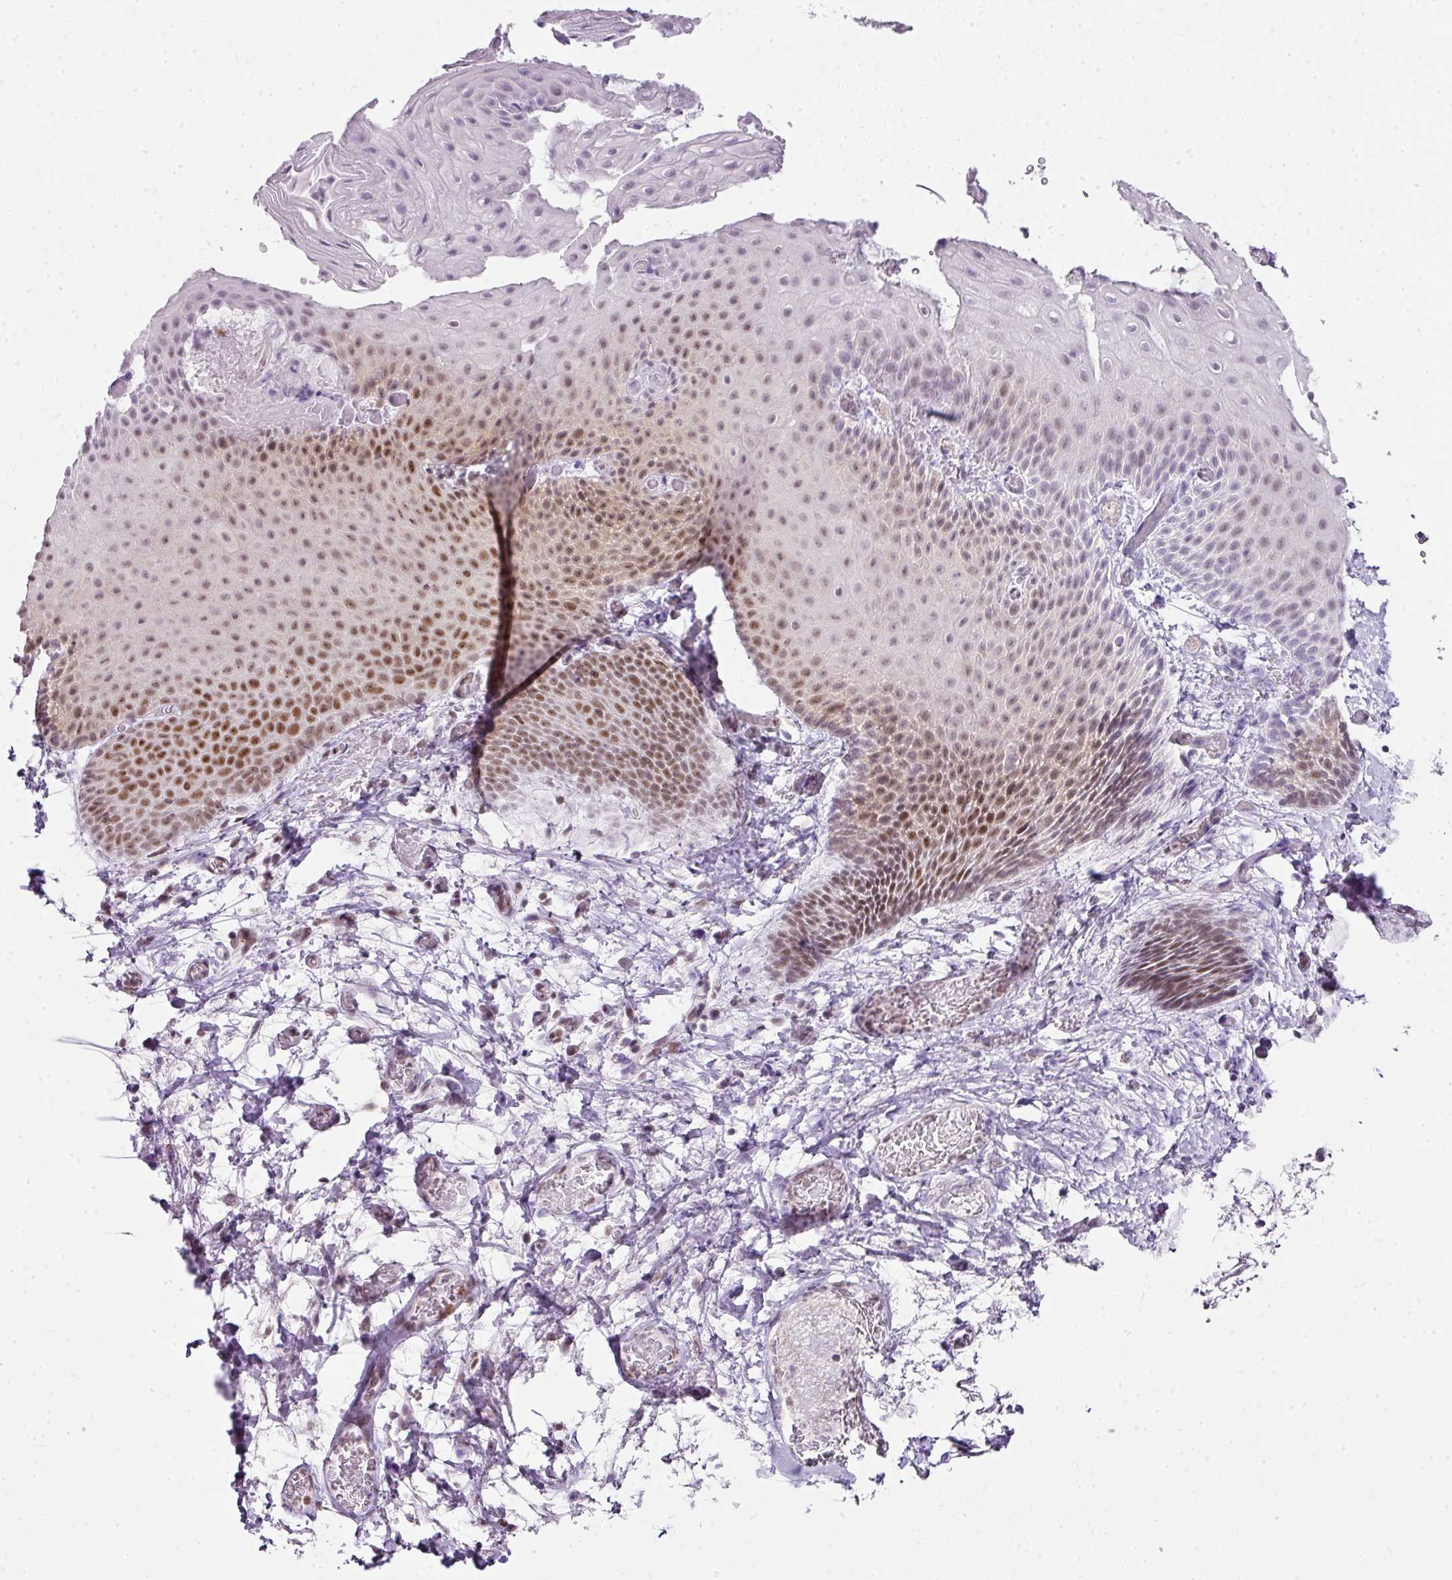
{"staining": {"intensity": "moderate", "quantity": "25%-75%", "location": "nuclear"}, "tissue": "skin", "cell_type": "Epidermal cells", "image_type": "normal", "snomed": [{"axis": "morphology", "description": "Normal tissue, NOS"}, {"axis": "morphology", "description": "Hemorrhoids"}, {"axis": "morphology", "description": "Inflammation, NOS"}, {"axis": "topography", "description": "Anal"}], "caption": "Epidermal cells demonstrate medium levels of moderate nuclear staining in about 25%-75% of cells in benign skin. The staining was performed using DAB to visualize the protein expression in brown, while the nuclei were stained in blue with hematoxylin (Magnification: 20x).", "gene": "FAM32A", "patient": {"sex": "male", "age": 60}}